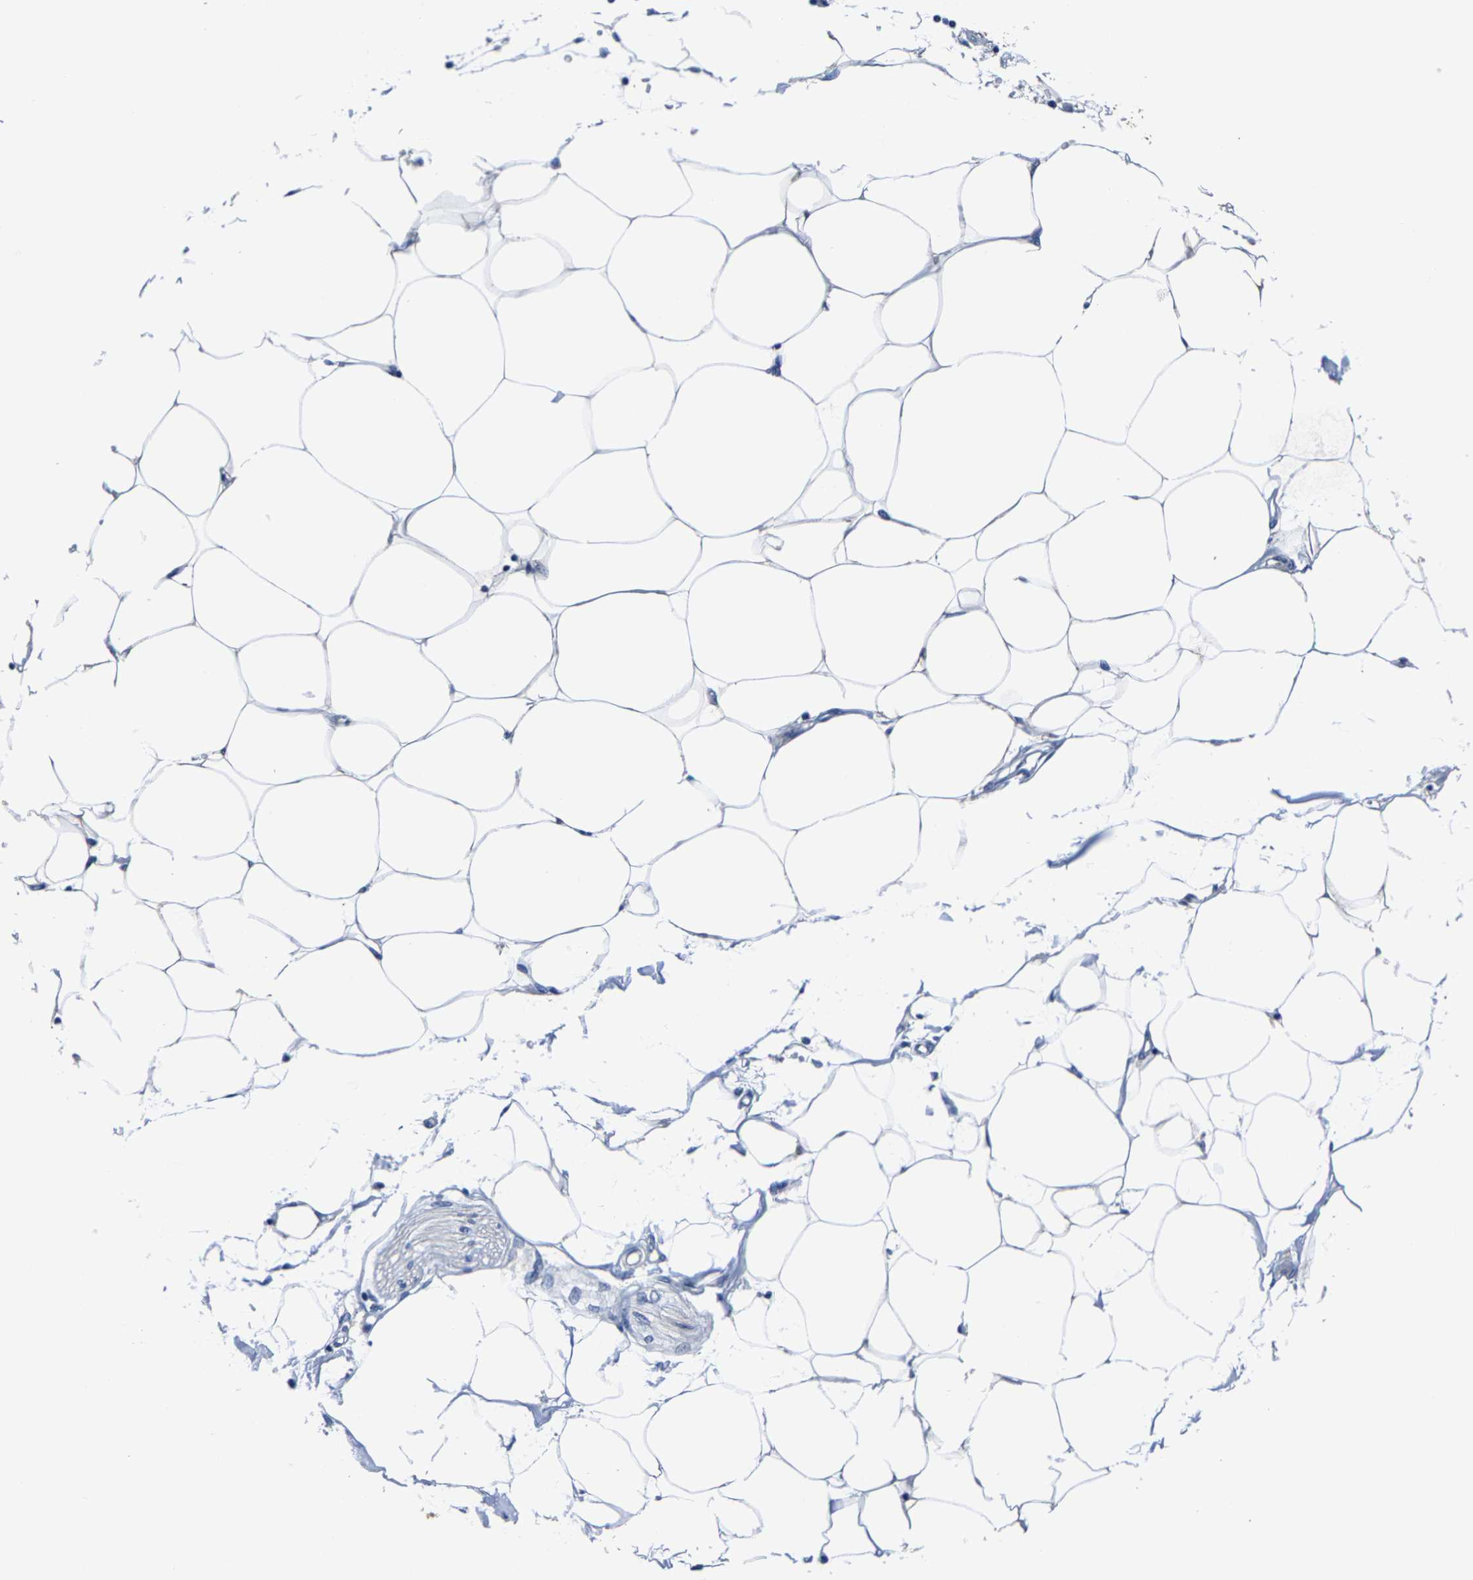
{"staining": {"intensity": "negative", "quantity": "none", "location": "none"}, "tissue": "adipose tissue", "cell_type": "Adipocytes", "image_type": "normal", "snomed": [{"axis": "morphology", "description": "Normal tissue, NOS"}, {"axis": "morphology", "description": "Adenocarcinoma, NOS"}, {"axis": "topography", "description": "Colon"}, {"axis": "topography", "description": "Peripheral nerve tissue"}], "caption": "A high-resolution histopathology image shows immunohistochemistry staining of benign adipose tissue, which shows no significant positivity in adipocytes.", "gene": "ALDOB", "patient": {"sex": "male", "age": 14}}